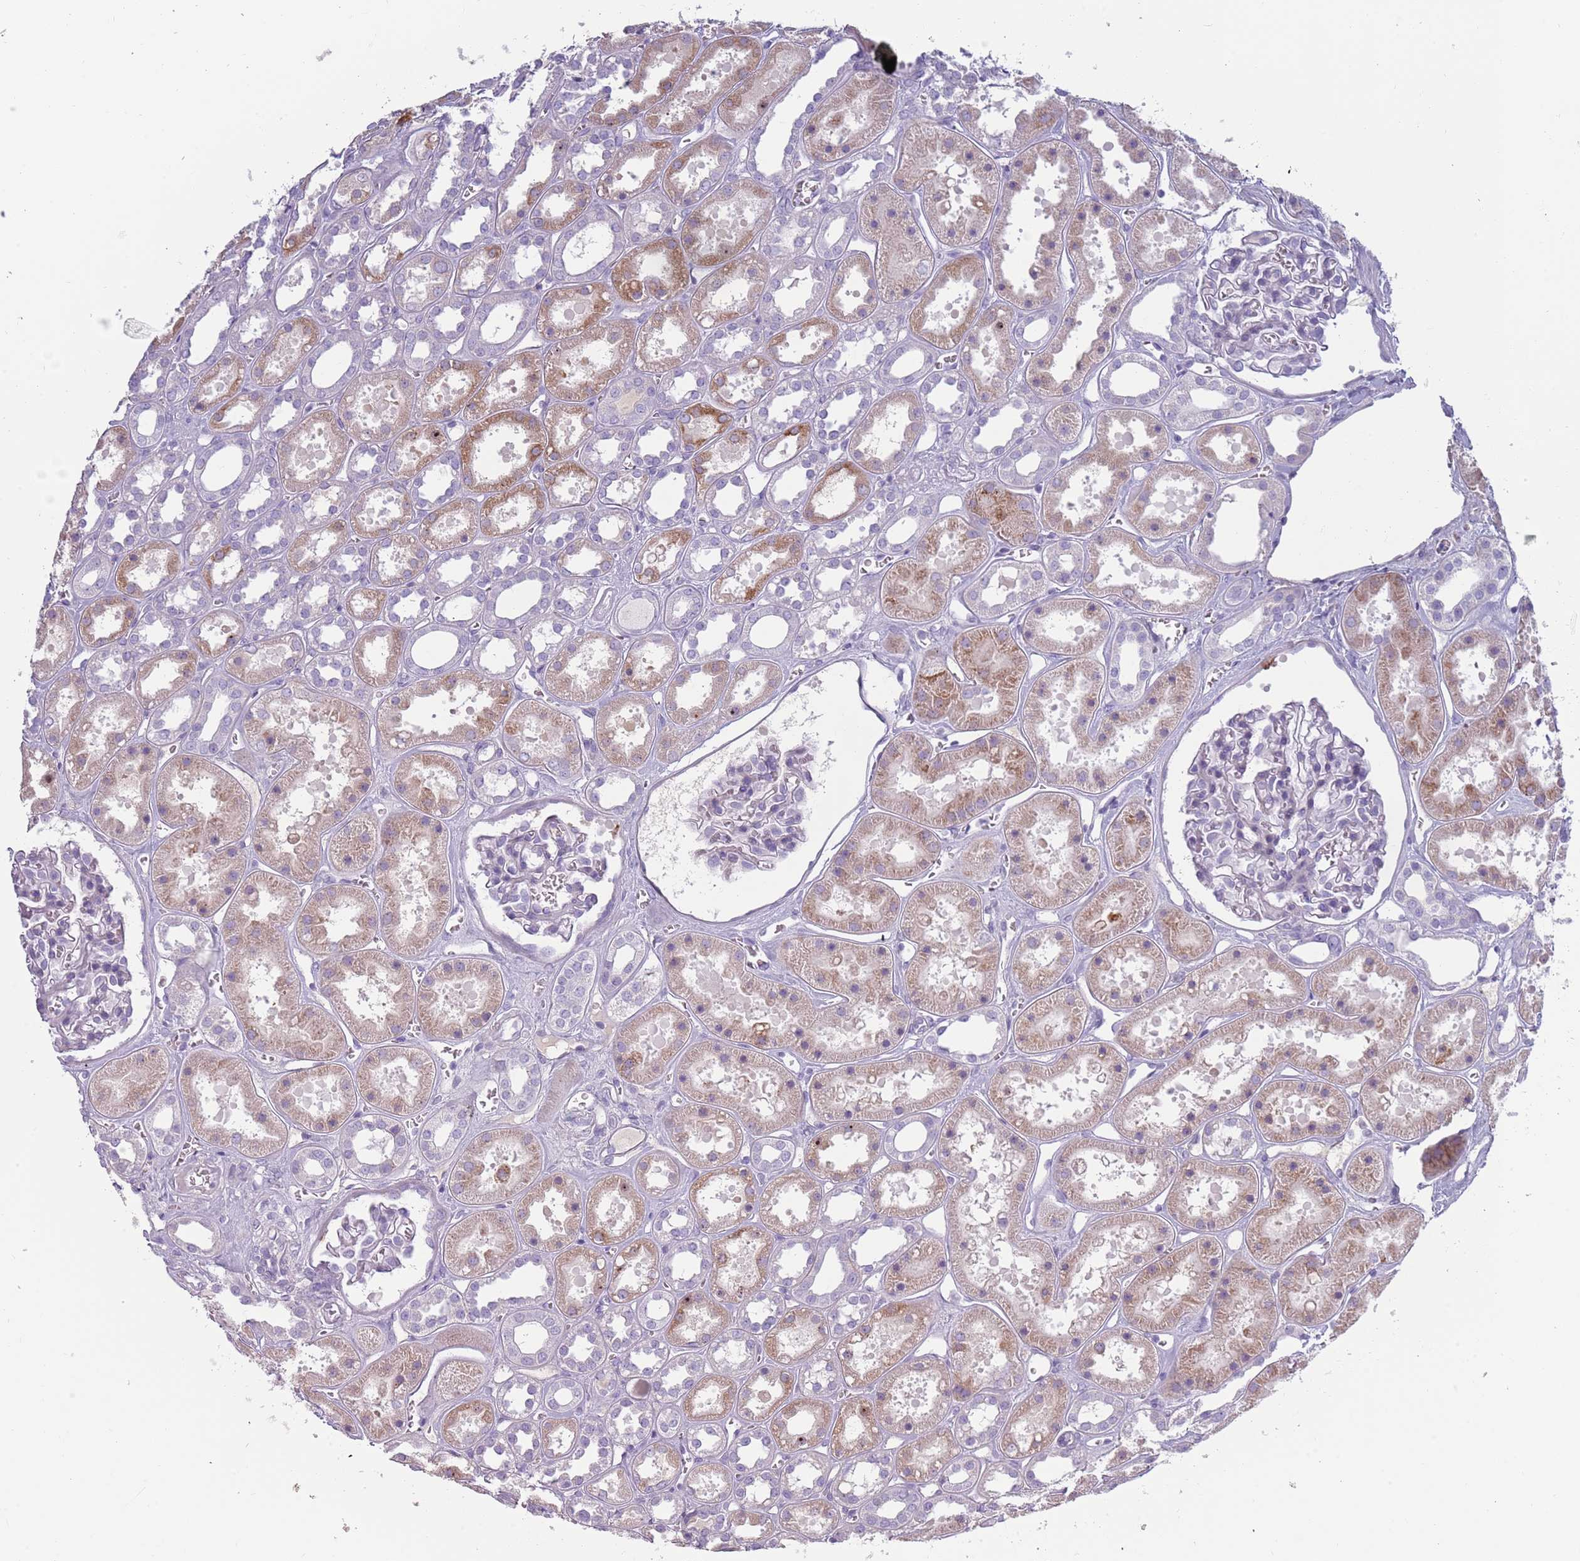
{"staining": {"intensity": "negative", "quantity": "none", "location": "none"}, "tissue": "kidney", "cell_type": "Cells in glomeruli", "image_type": "normal", "snomed": [{"axis": "morphology", "description": "Normal tissue, NOS"}, {"axis": "topography", "description": "Kidney"}], "caption": "DAB (3,3'-diaminobenzidine) immunohistochemical staining of unremarkable human kidney demonstrates no significant expression in cells in glomeruli. The staining was performed using DAB (3,3'-diaminobenzidine) to visualize the protein expression in brown, while the nuclei were stained in blue with hematoxylin (Magnification: 20x).", "gene": "TNFRSF6B", "patient": {"sex": "female", "age": 41}}